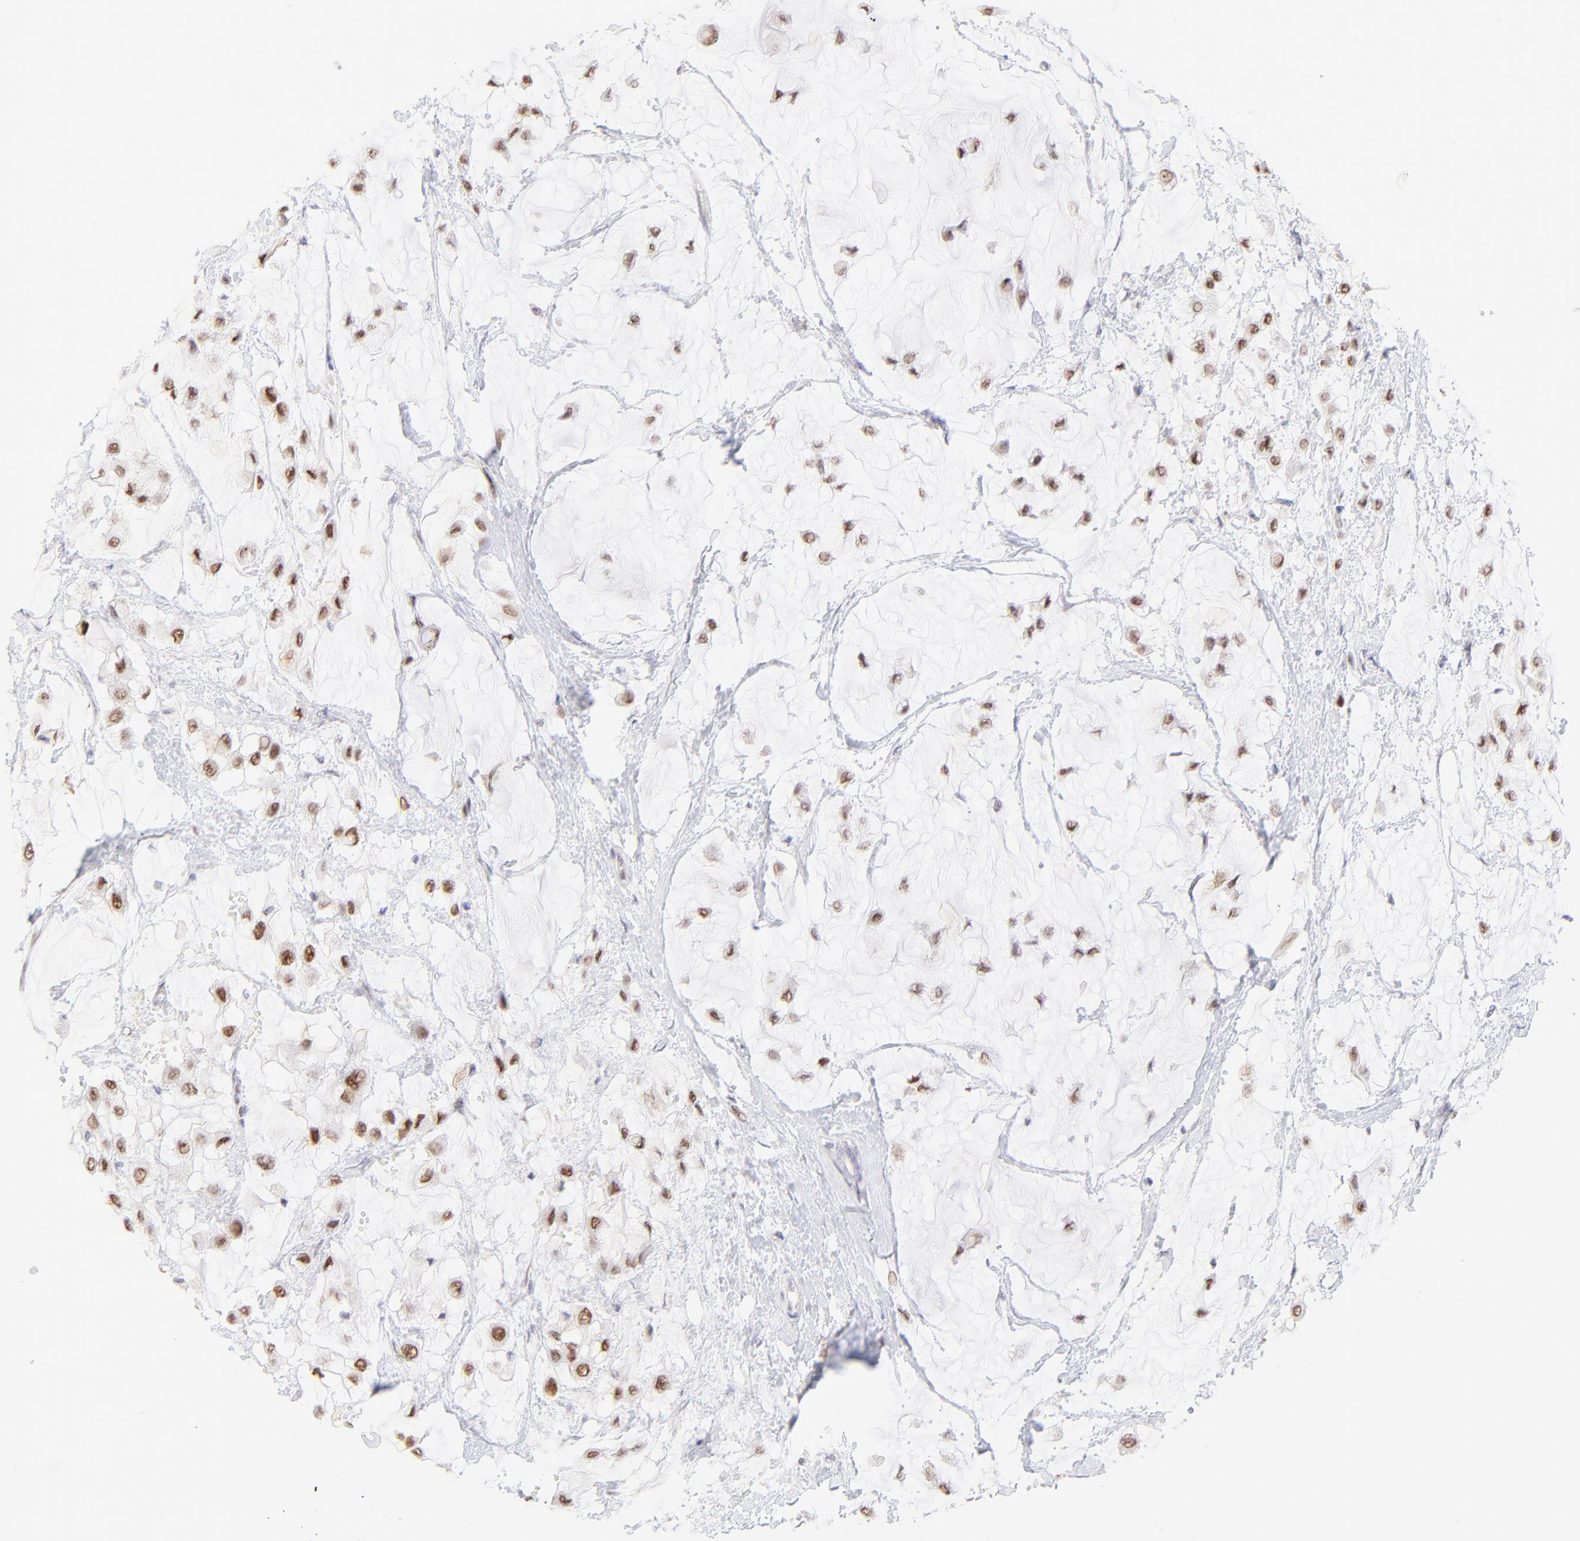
{"staining": {"intensity": "moderate", "quantity": ">75%", "location": "nuclear"}, "tissue": "breast cancer", "cell_type": "Tumor cells", "image_type": "cancer", "snomed": [{"axis": "morphology", "description": "Lobular carcinoma"}, {"axis": "topography", "description": "Breast"}], "caption": "Immunohistochemistry (IHC) of human breast cancer (lobular carcinoma) demonstrates medium levels of moderate nuclear expression in about >75% of tumor cells.", "gene": "KLF4", "patient": {"sex": "female", "age": 85}}